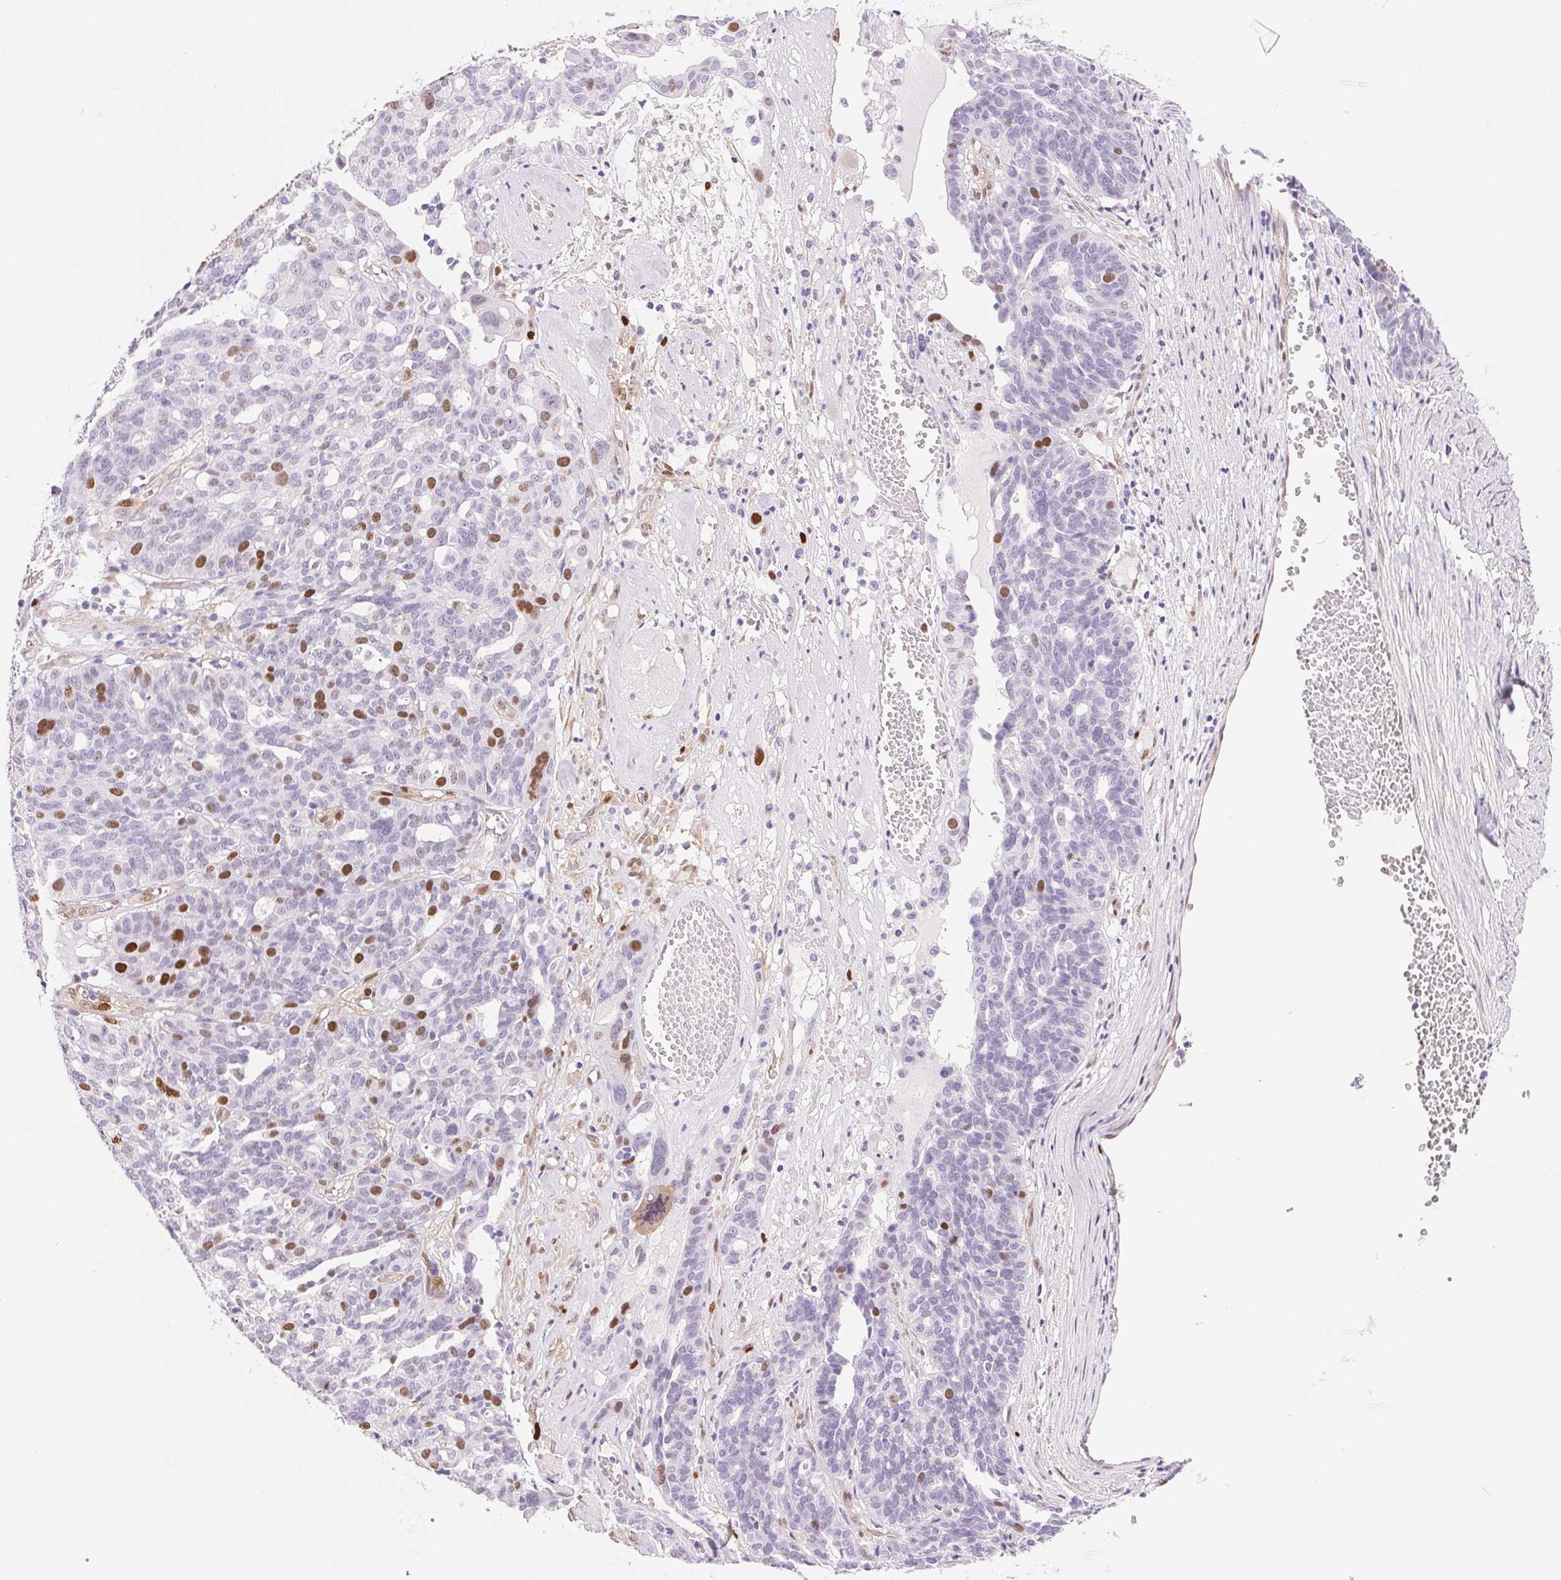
{"staining": {"intensity": "strong", "quantity": "<25%", "location": "nuclear"}, "tissue": "ovarian cancer", "cell_type": "Tumor cells", "image_type": "cancer", "snomed": [{"axis": "morphology", "description": "Cystadenocarcinoma, serous, NOS"}, {"axis": "topography", "description": "Ovary"}], "caption": "IHC of human serous cystadenocarcinoma (ovarian) demonstrates medium levels of strong nuclear positivity in approximately <25% of tumor cells.", "gene": "SMTN", "patient": {"sex": "female", "age": 59}}